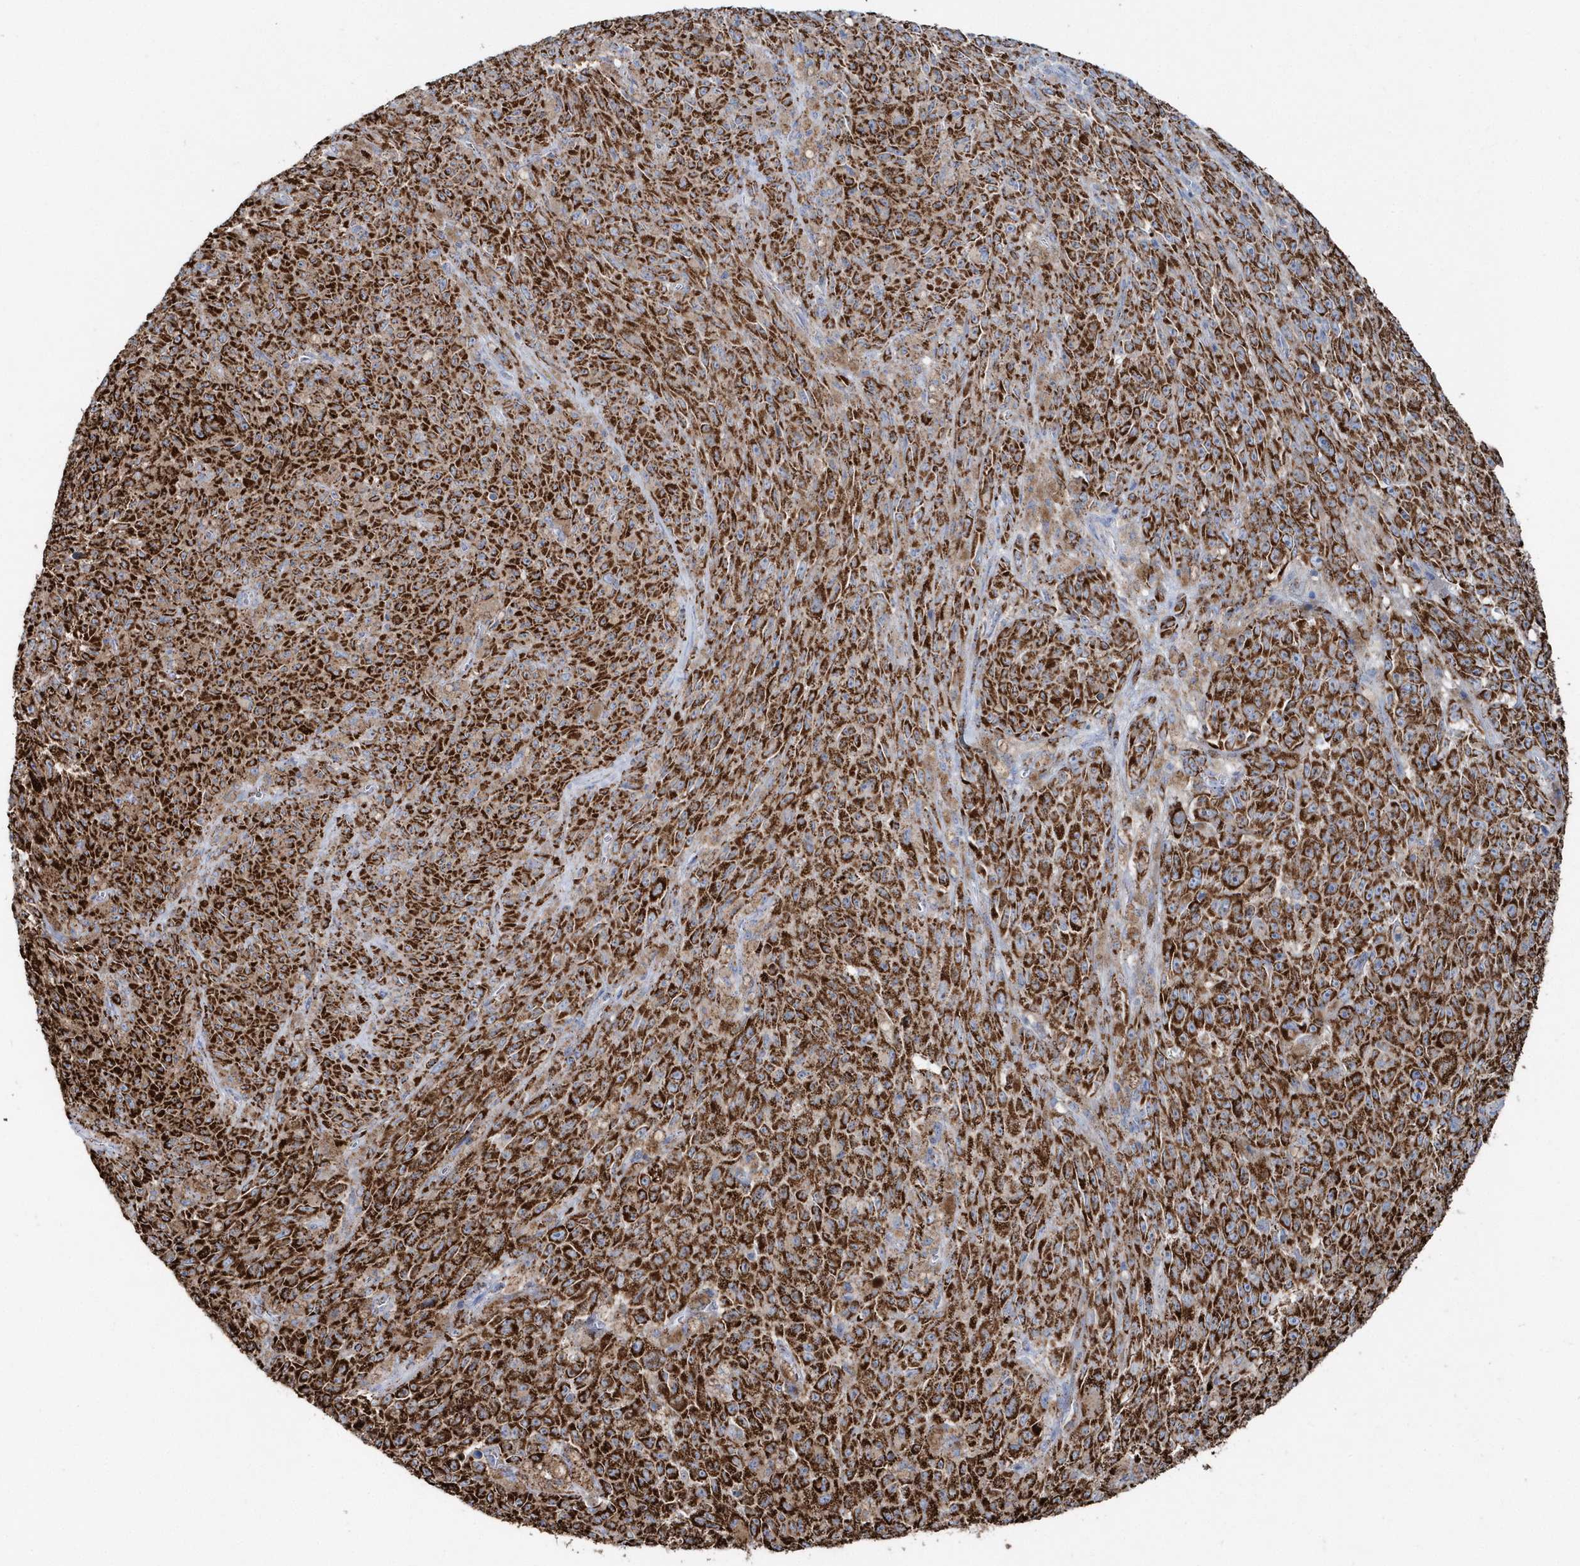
{"staining": {"intensity": "strong", "quantity": ">75%", "location": "cytoplasmic/membranous"}, "tissue": "melanoma", "cell_type": "Tumor cells", "image_type": "cancer", "snomed": [{"axis": "morphology", "description": "Malignant melanoma, NOS"}, {"axis": "topography", "description": "Skin"}], "caption": "Strong cytoplasmic/membranous staining for a protein is identified in approximately >75% of tumor cells of melanoma using IHC.", "gene": "TMCO6", "patient": {"sex": "female", "age": 82}}